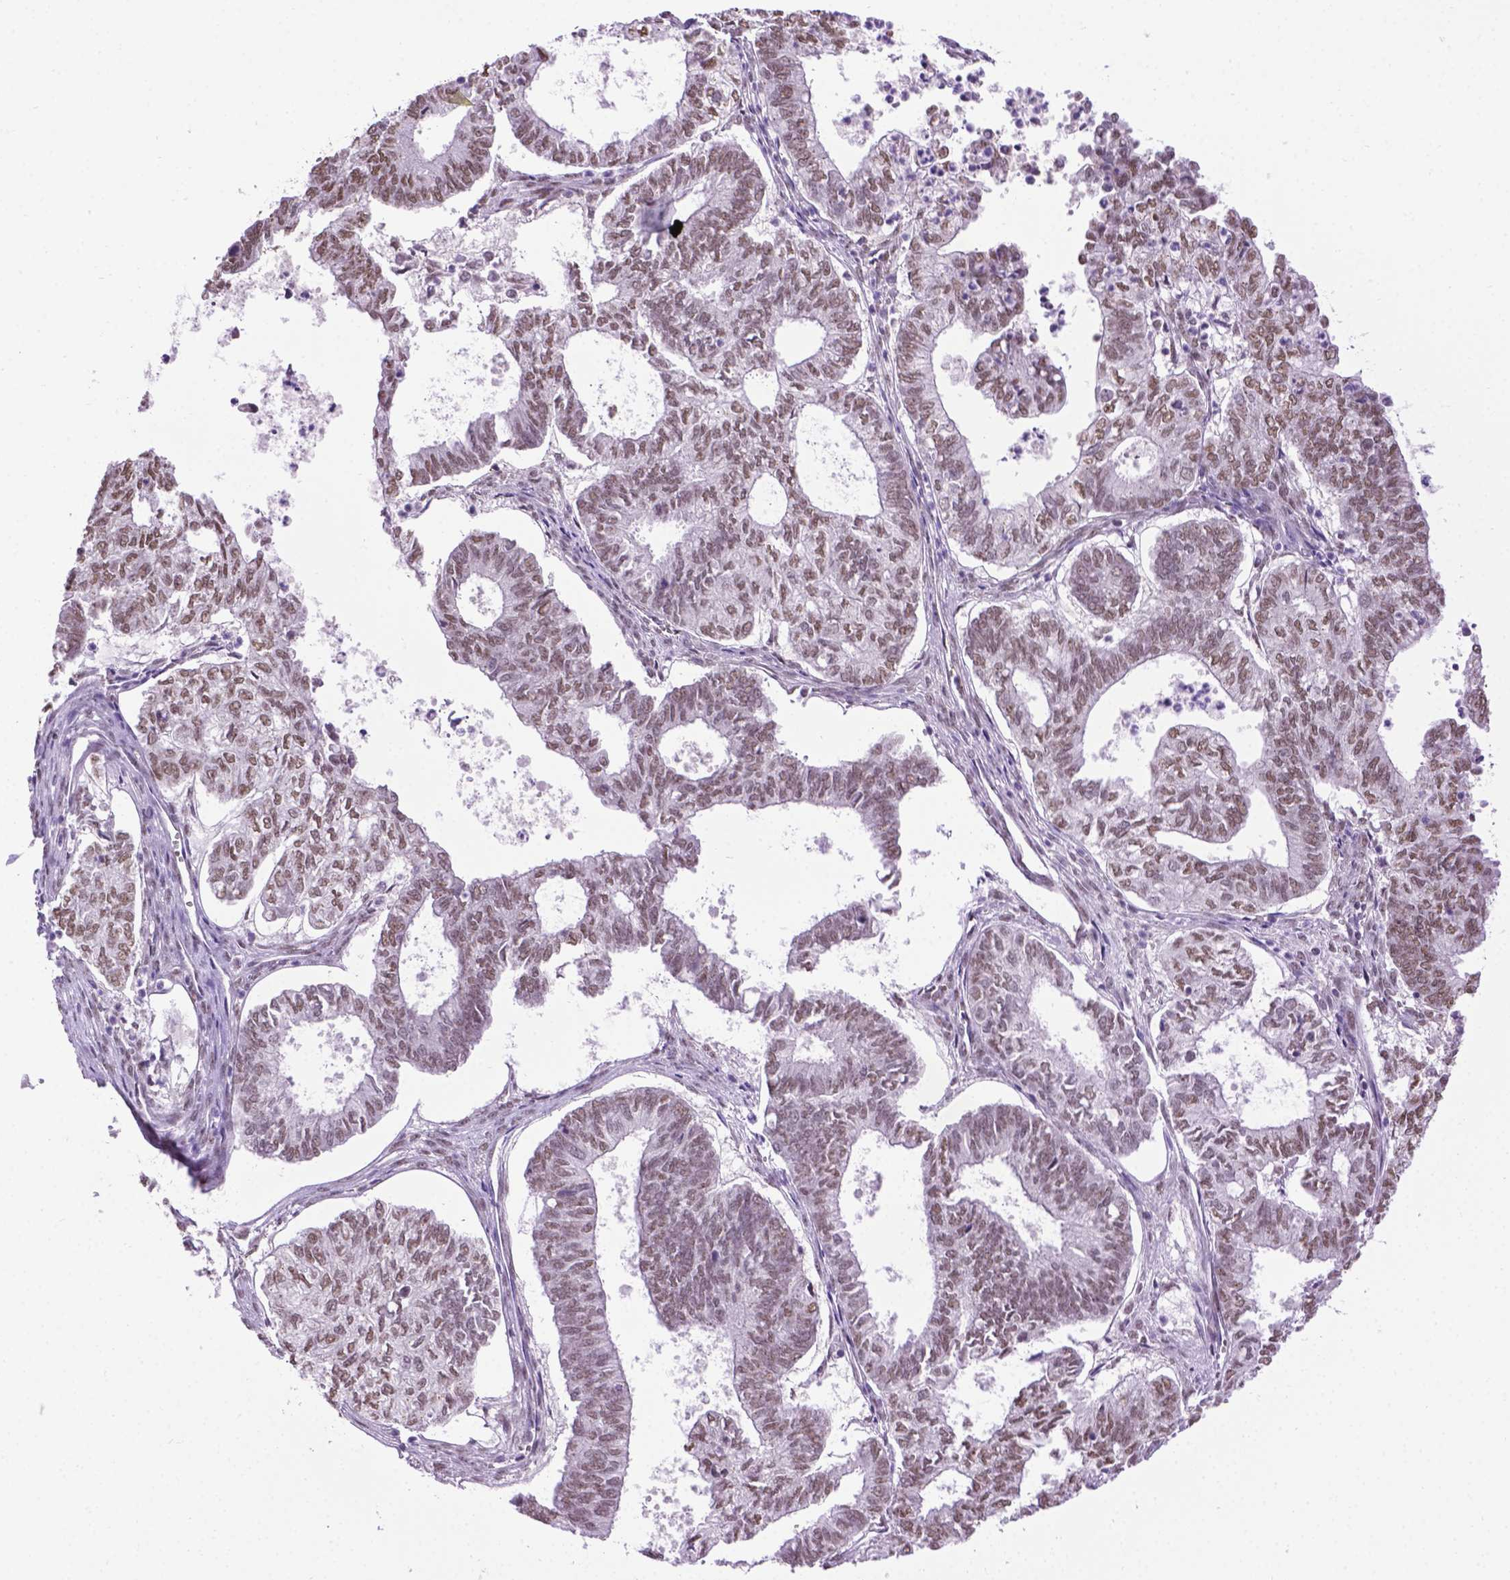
{"staining": {"intensity": "moderate", "quantity": ">75%", "location": "nuclear"}, "tissue": "ovarian cancer", "cell_type": "Tumor cells", "image_type": "cancer", "snomed": [{"axis": "morphology", "description": "Carcinoma, endometroid"}, {"axis": "topography", "description": "Ovary"}], "caption": "Human ovarian endometroid carcinoma stained with a protein marker reveals moderate staining in tumor cells.", "gene": "ABI2", "patient": {"sex": "female", "age": 64}}